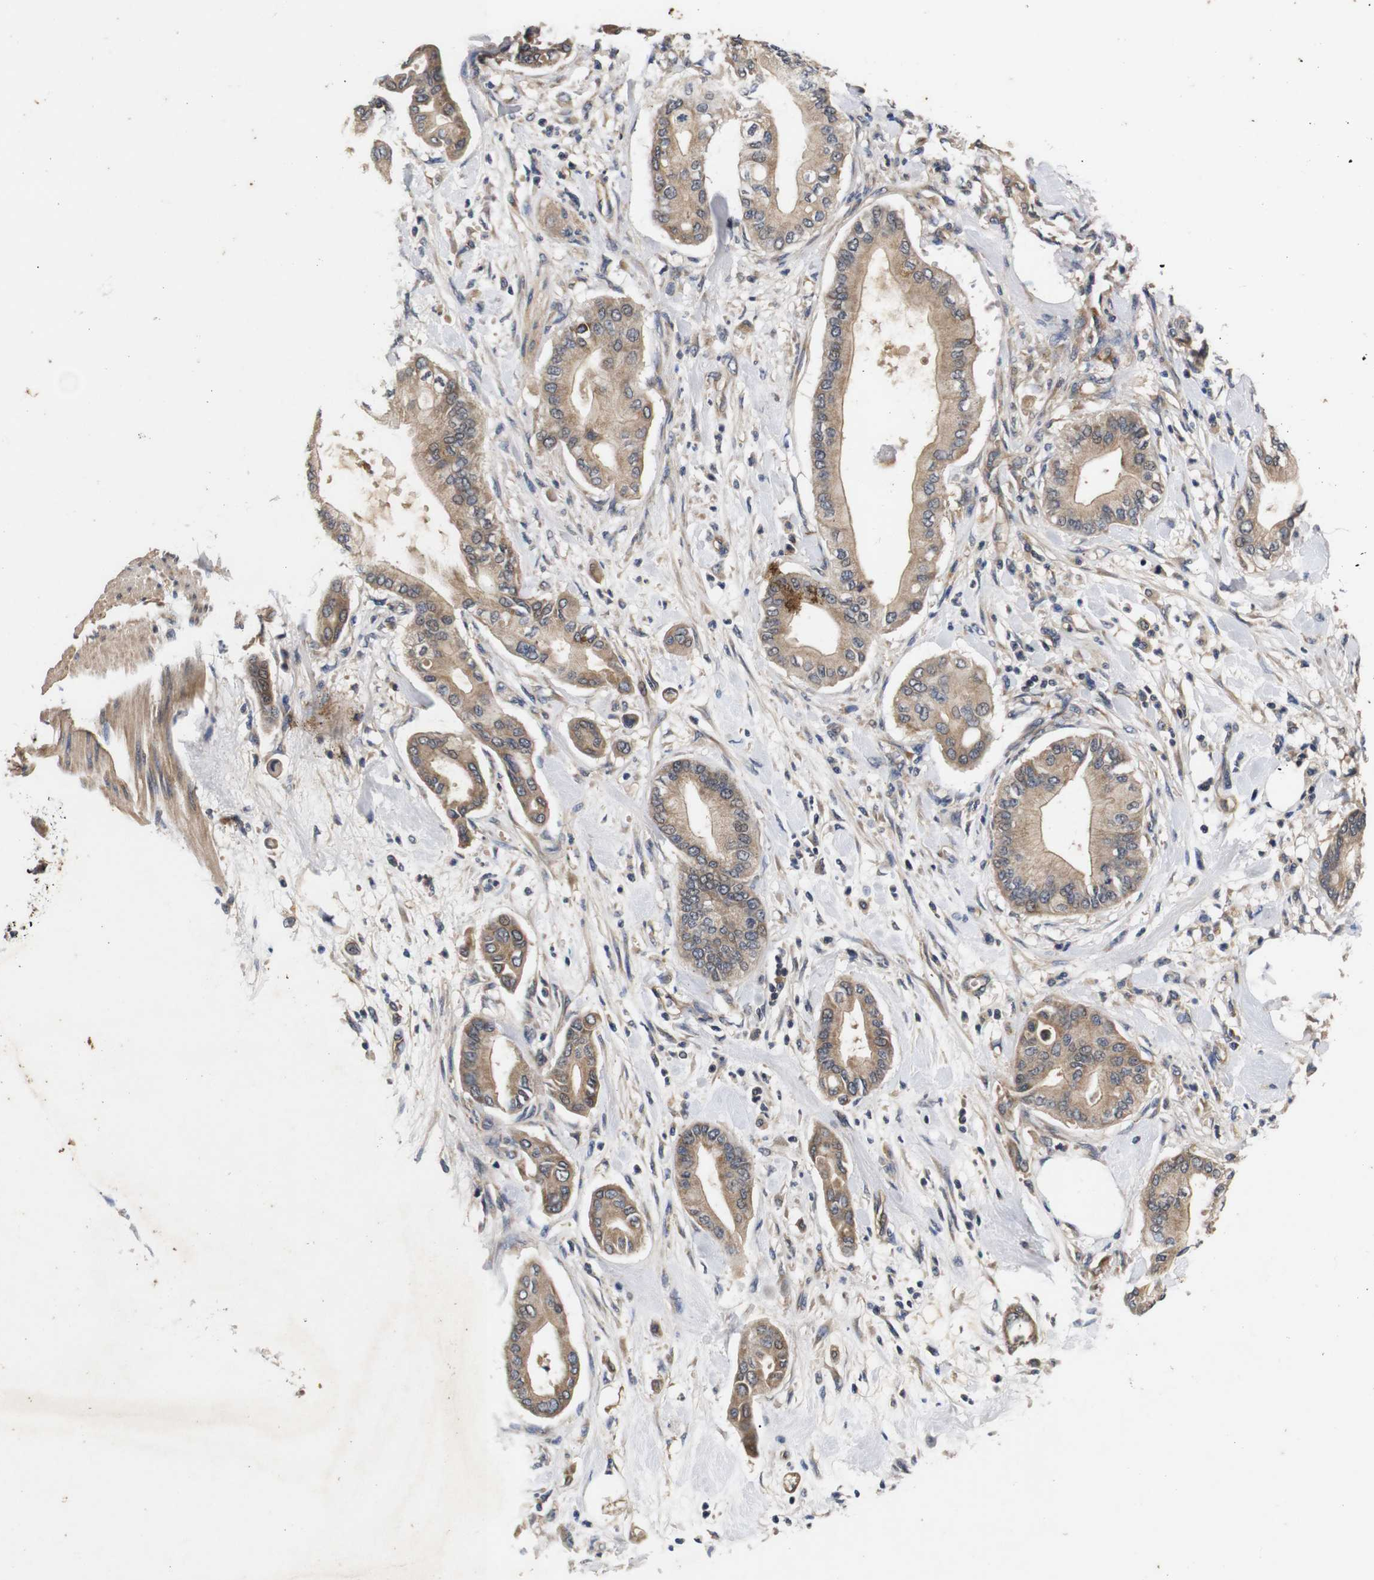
{"staining": {"intensity": "moderate", "quantity": ">75%", "location": "cytoplasmic/membranous"}, "tissue": "pancreatic cancer", "cell_type": "Tumor cells", "image_type": "cancer", "snomed": [{"axis": "morphology", "description": "Adenocarcinoma, NOS"}, {"axis": "morphology", "description": "Adenocarcinoma, metastatic, NOS"}, {"axis": "topography", "description": "Lymph node"}, {"axis": "topography", "description": "Pancreas"}, {"axis": "topography", "description": "Duodenum"}], "caption": "Moderate cytoplasmic/membranous positivity for a protein is identified in about >75% of tumor cells of pancreatic adenocarcinoma using immunohistochemistry.", "gene": "RIPK1", "patient": {"sex": "female", "age": 64}}